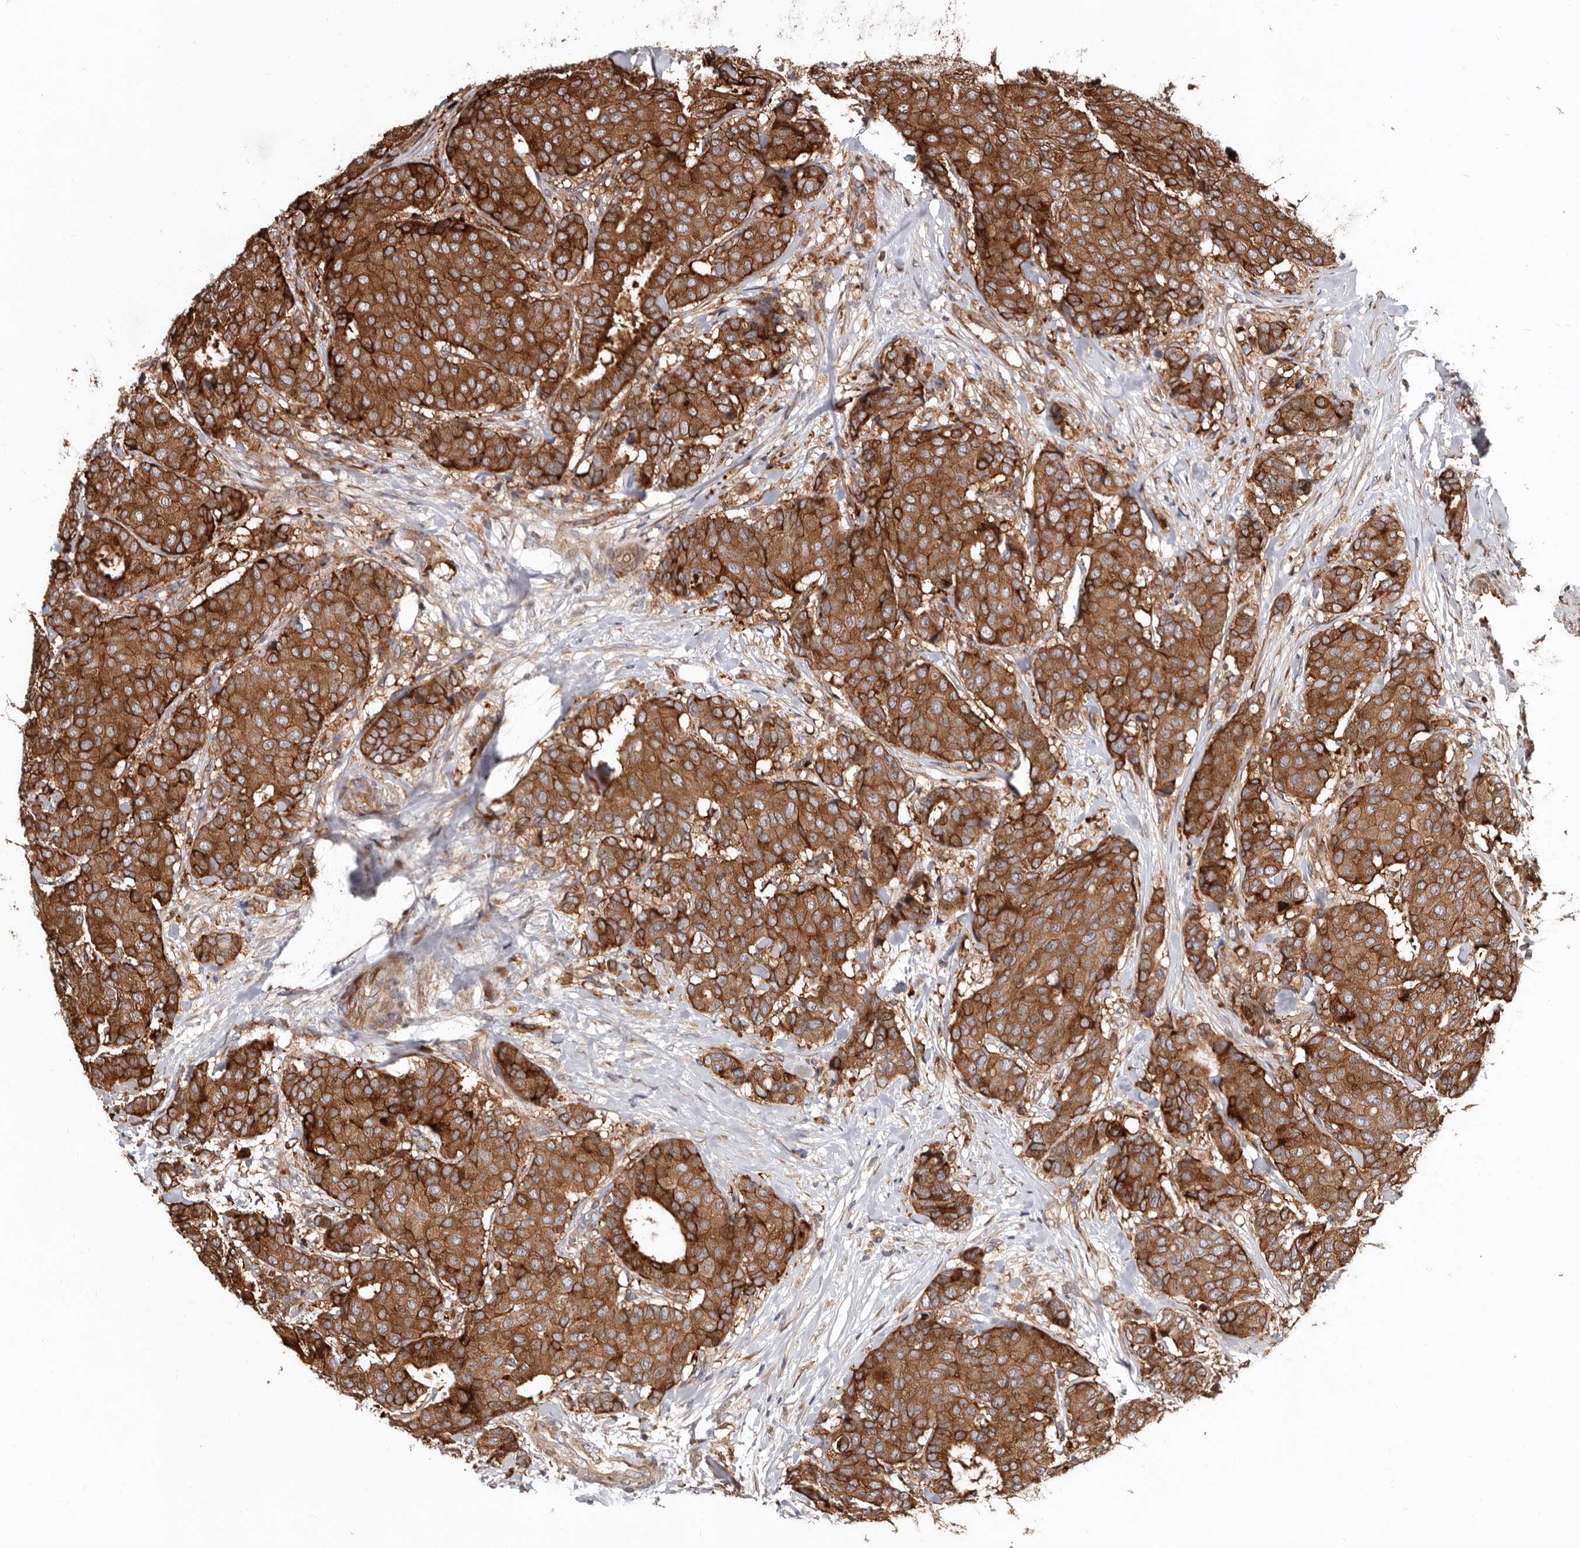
{"staining": {"intensity": "moderate", "quantity": ">75%", "location": "cytoplasmic/membranous"}, "tissue": "breast cancer", "cell_type": "Tumor cells", "image_type": "cancer", "snomed": [{"axis": "morphology", "description": "Duct carcinoma"}, {"axis": "topography", "description": "Breast"}], "caption": "Immunohistochemical staining of infiltrating ductal carcinoma (breast) exhibits medium levels of moderate cytoplasmic/membranous staining in about >75% of tumor cells.", "gene": "WEE2", "patient": {"sex": "female", "age": 75}}